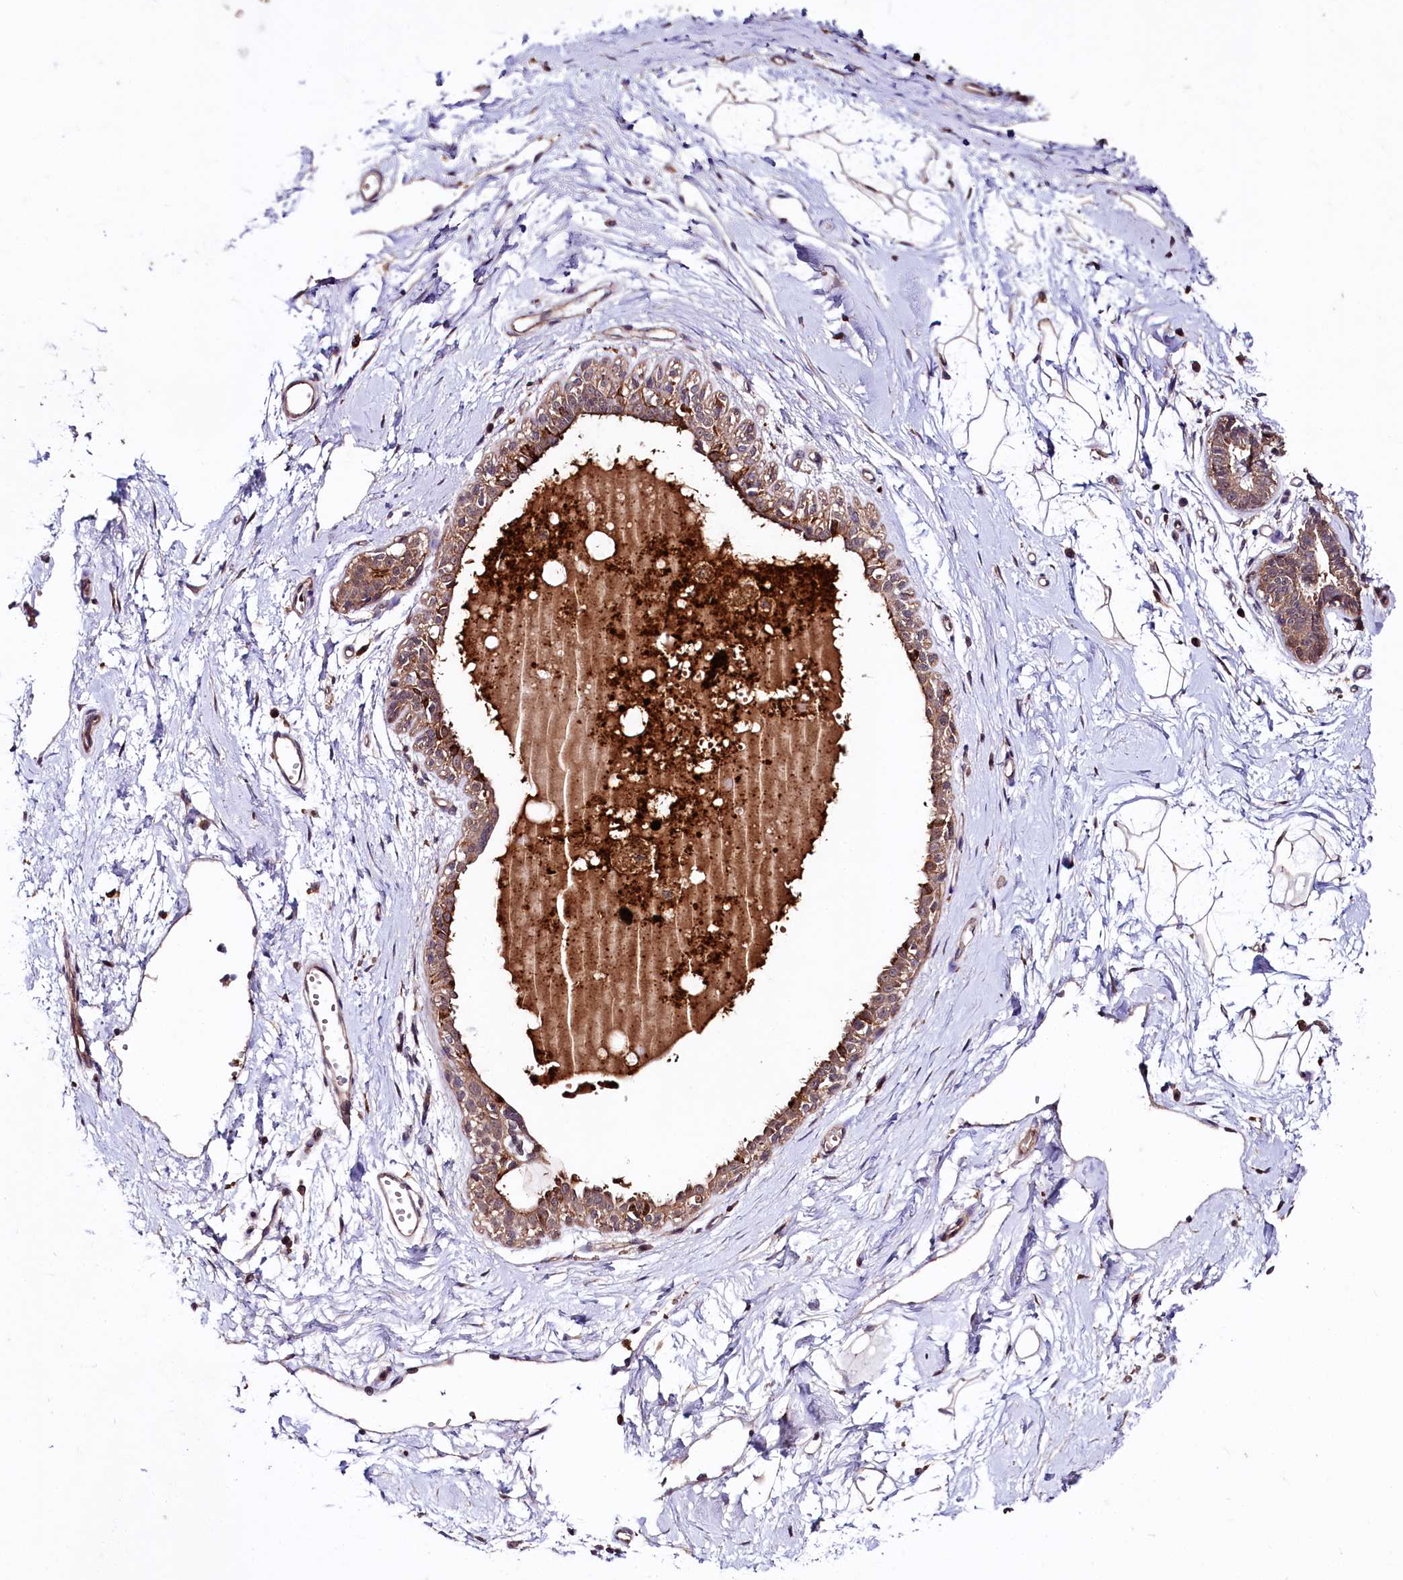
{"staining": {"intensity": "moderate", "quantity": ">75%", "location": "cytoplasmic/membranous"}, "tissue": "breast", "cell_type": "Adipocytes", "image_type": "normal", "snomed": [{"axis": "morphology", "description": "Normal tissue, NOS"}, {"axis": "topography", "description": "Breast"}], "caption": "About >75% of adipocytes in unremarkable breast demonstrate moderate cytoplasmic/membranous protein positivity as visualized by brown immunohistochemical staining.", "gene": "KLRB1", "patient": {"sex": "female", "age": 45}}